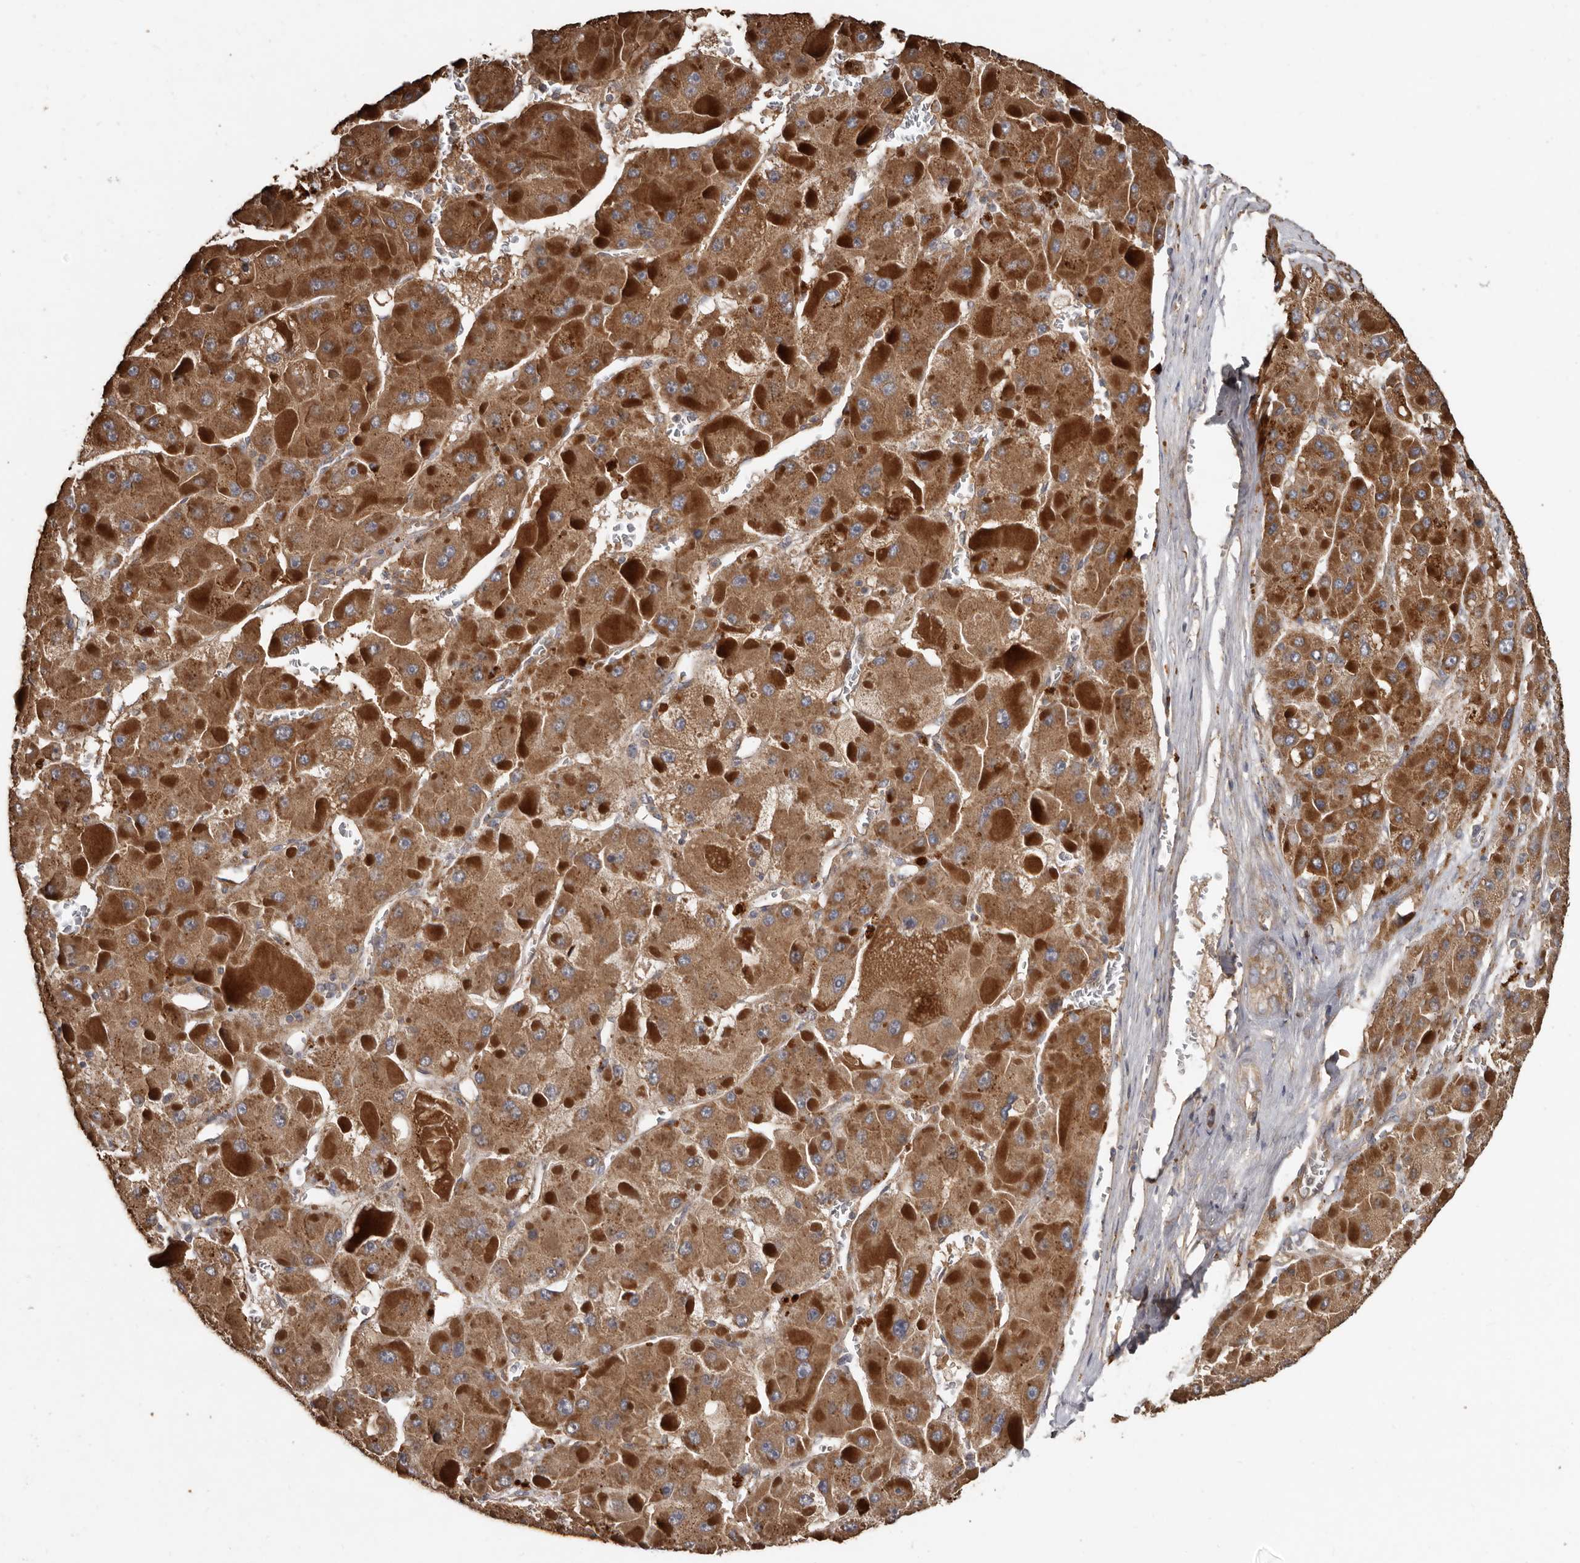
{"staining": {"intensity": "strong", "quantity": ">75%", "location": "cytoplasmic/membranous"}, "tissue": "liver cancer", "cell_type": "Tumor cells", "image_type": "cancer", "snomed": [{"axis": "morphology", "description": "Carcinoma, Hepatocellular, NOS"}, {"axis": "topography", "description": "Liver"}], "caption": "Immunohistochemistry (IHC) micrograph of neoplastic tissue: liver hepatocellular carcinoma stained using immunohistochemistry displays high levels of strong protein expression localized specifically in the cytoplasmic/membranous of tumor cells, appearing as a cytoplasmic/membranous brown color.", "gene": "FLCN", "patient": {"sex": "female", "age": 73}}